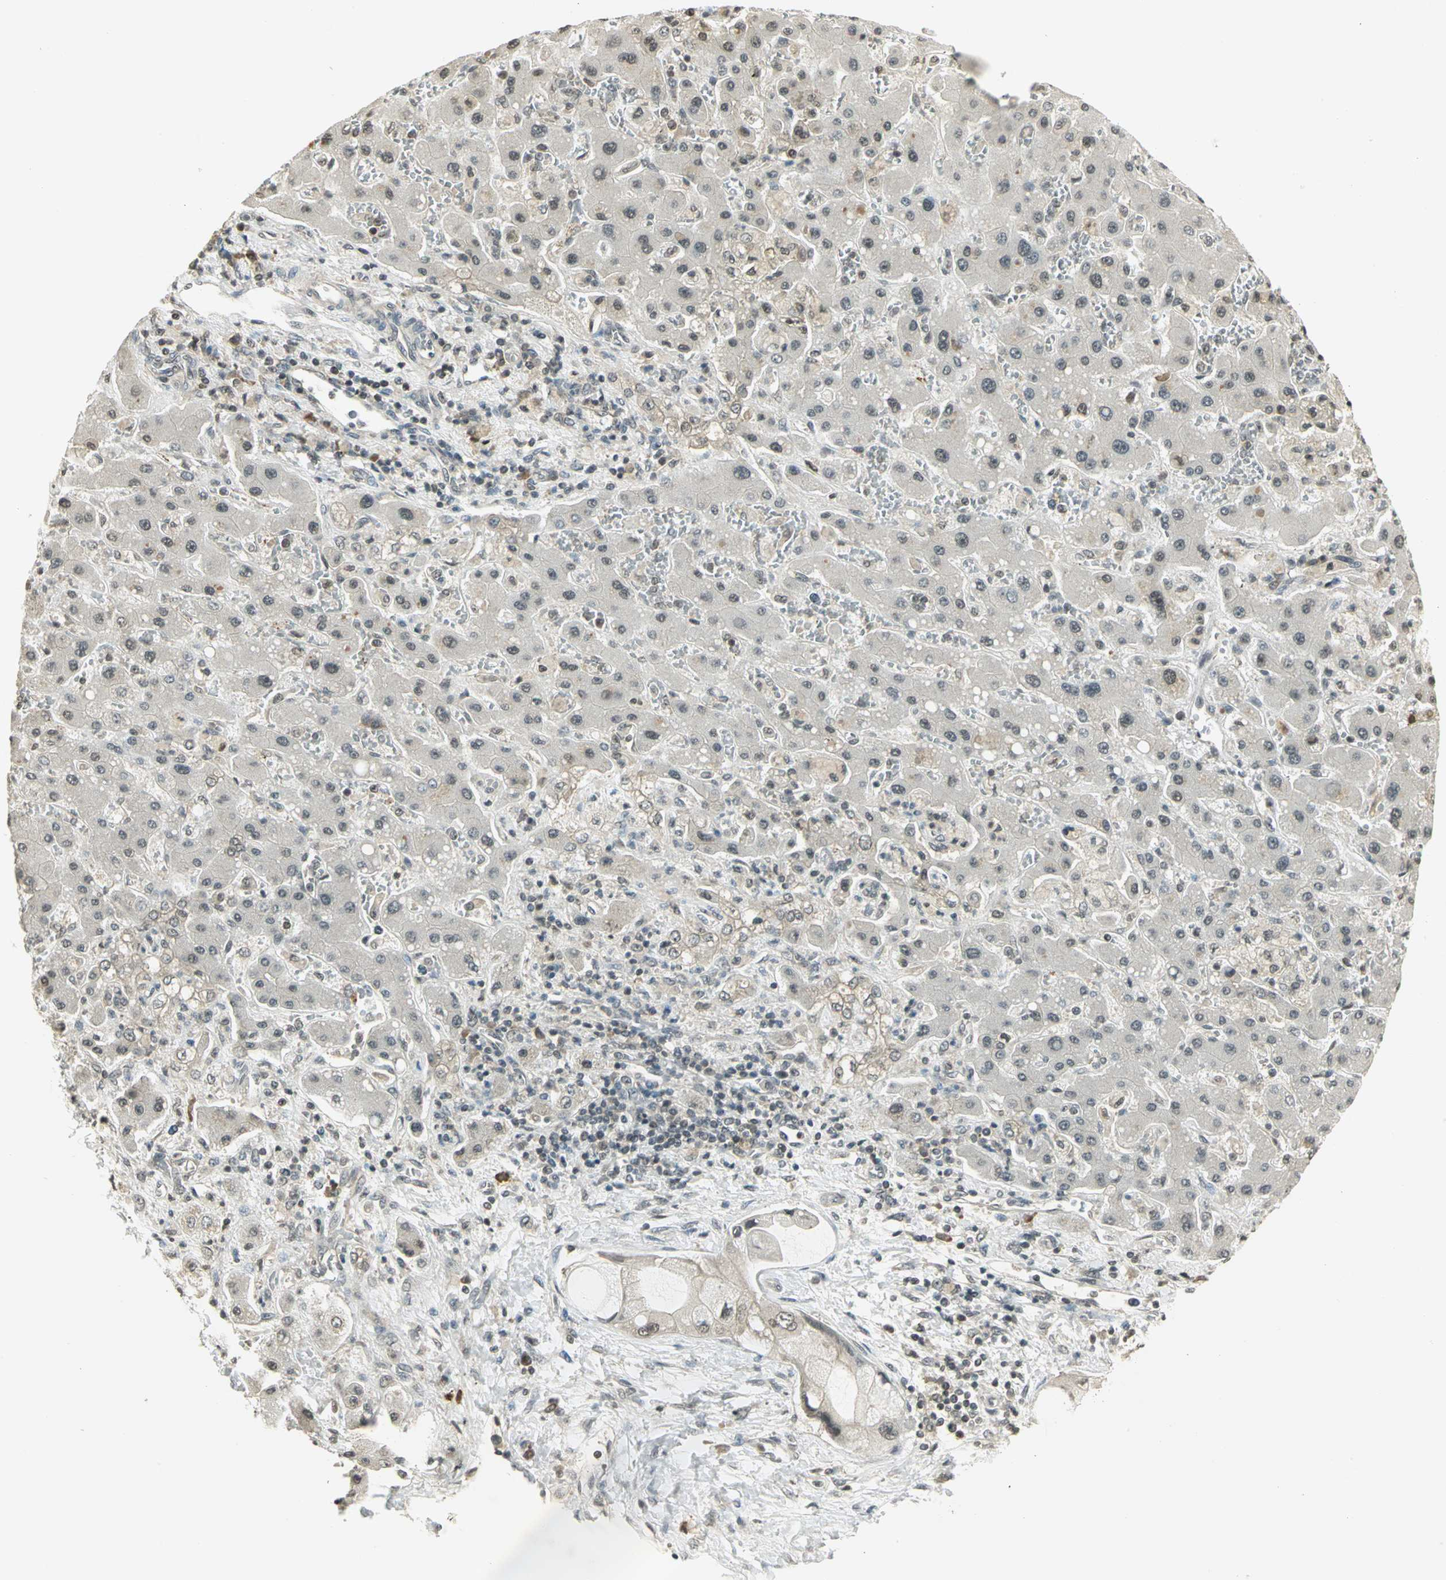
{"staining": {"intensity": "weak", "quantity": "<25%", "location": "nuclear"}, "tissue": "liver cancer", "cell_type": "Tumor cells", "image_type": "cancer", "snomed": [{"axis": "morphology", "description": "Cholangiocarcinoma"}, {"axis": "topography", "description": "Liver"}], "caption": "High magnification brightfield microscopy of cholangiocarcinoma (liver) stained with DAB (brown) and counterstained with hematoxylin (blue): tumor cells show no significant expression.", "gene": "CDC34", "patient": {"sex": "male", "age": 50}}